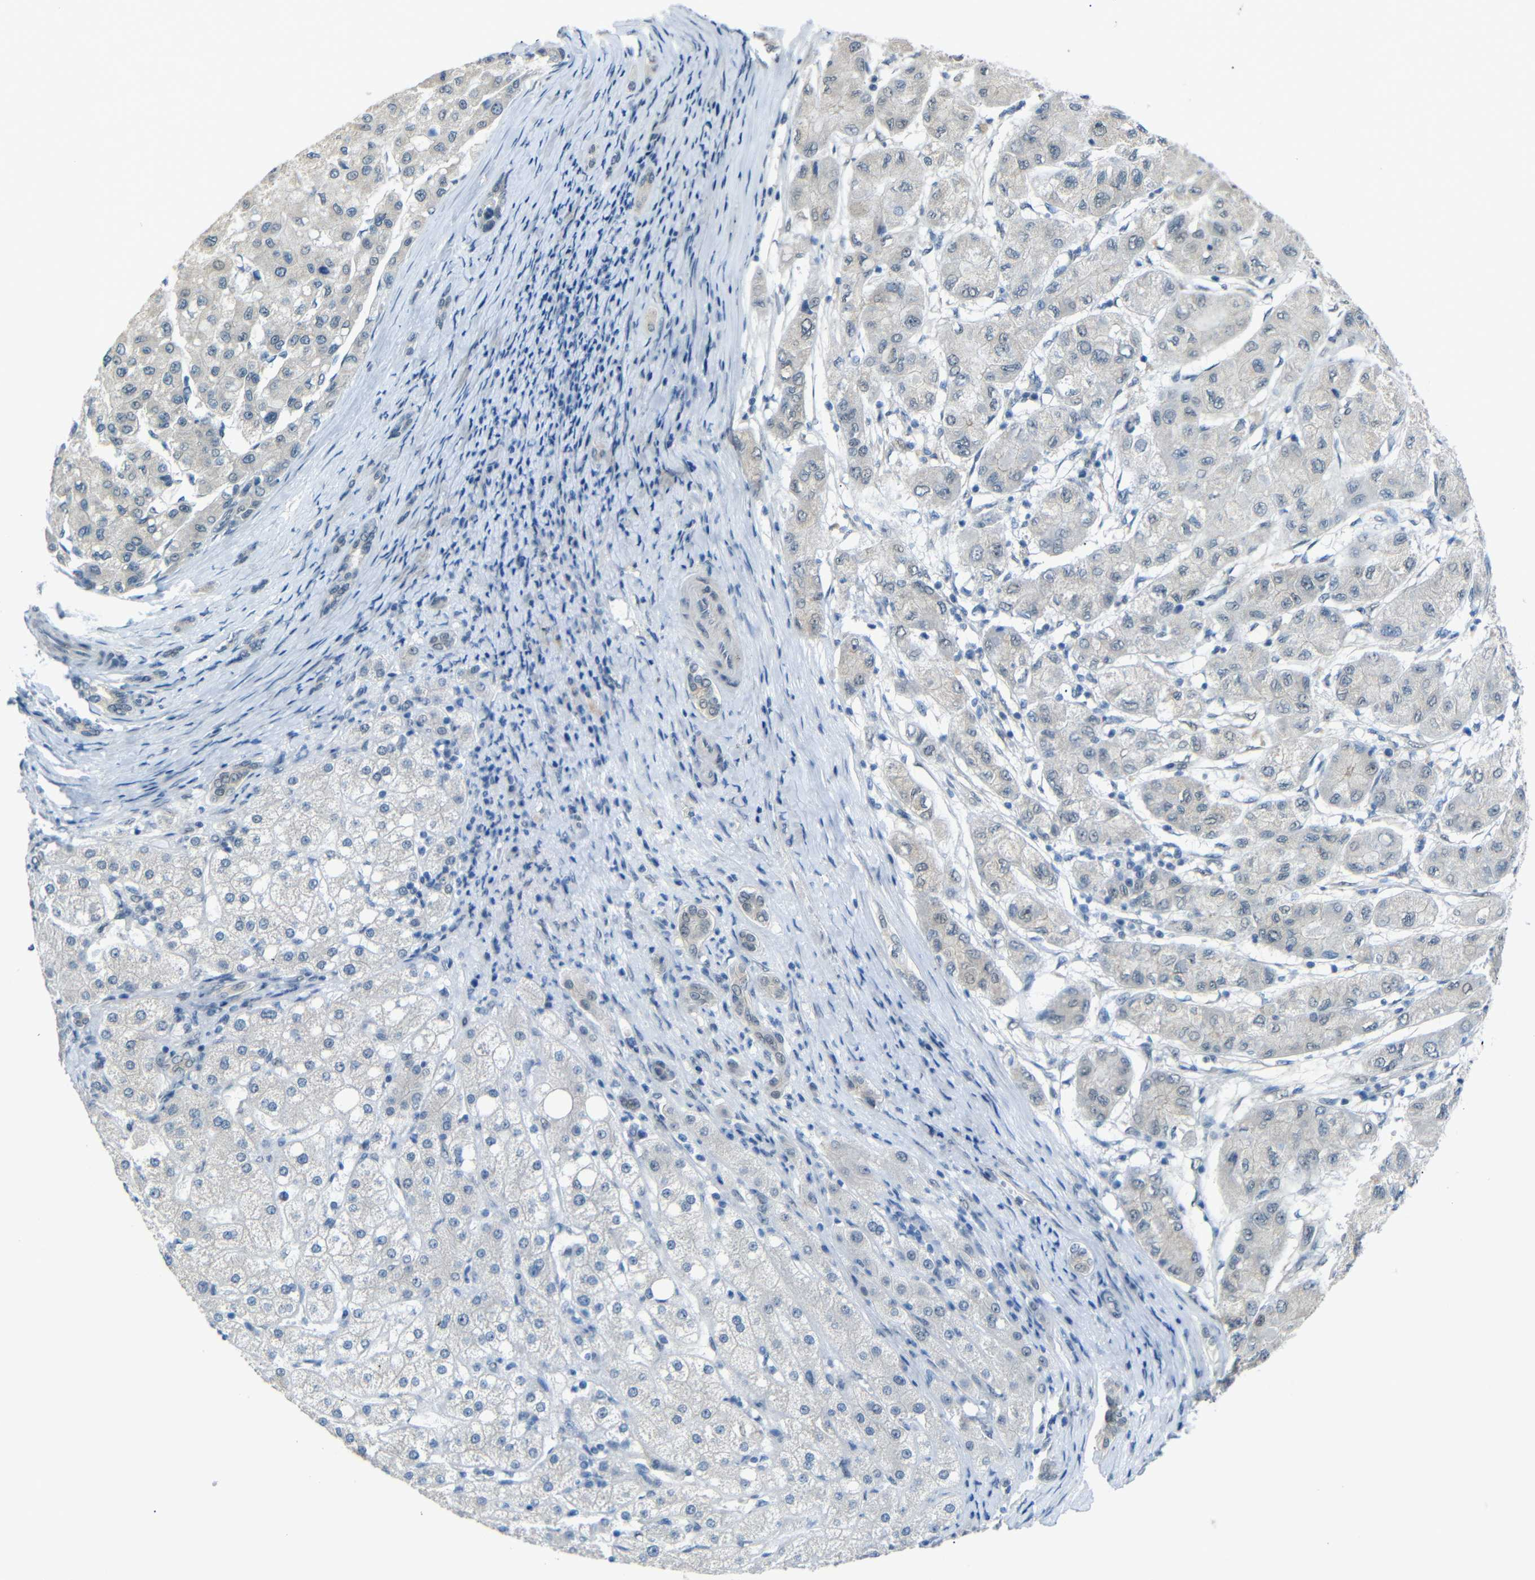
{"staining": {"intensity": "negative", "quantity": "none", "location": "none"}, "tissue": "liver cancer", "cell_type": "Tumor cells", "image_type": "cancer", "snomed": [{"axis": "morphology", "description": "Carcinoma, Hepatocellular, NOS"}, {"axis": "topography", "description": "Liver"}], "caption": "A histopathology image of liver cancer (hepatocellular carcinoma) stained for a protein displays no brown staining in tumor cells.", "gene": "GPR158", "patient": {"sex": "male", "age": 80}}